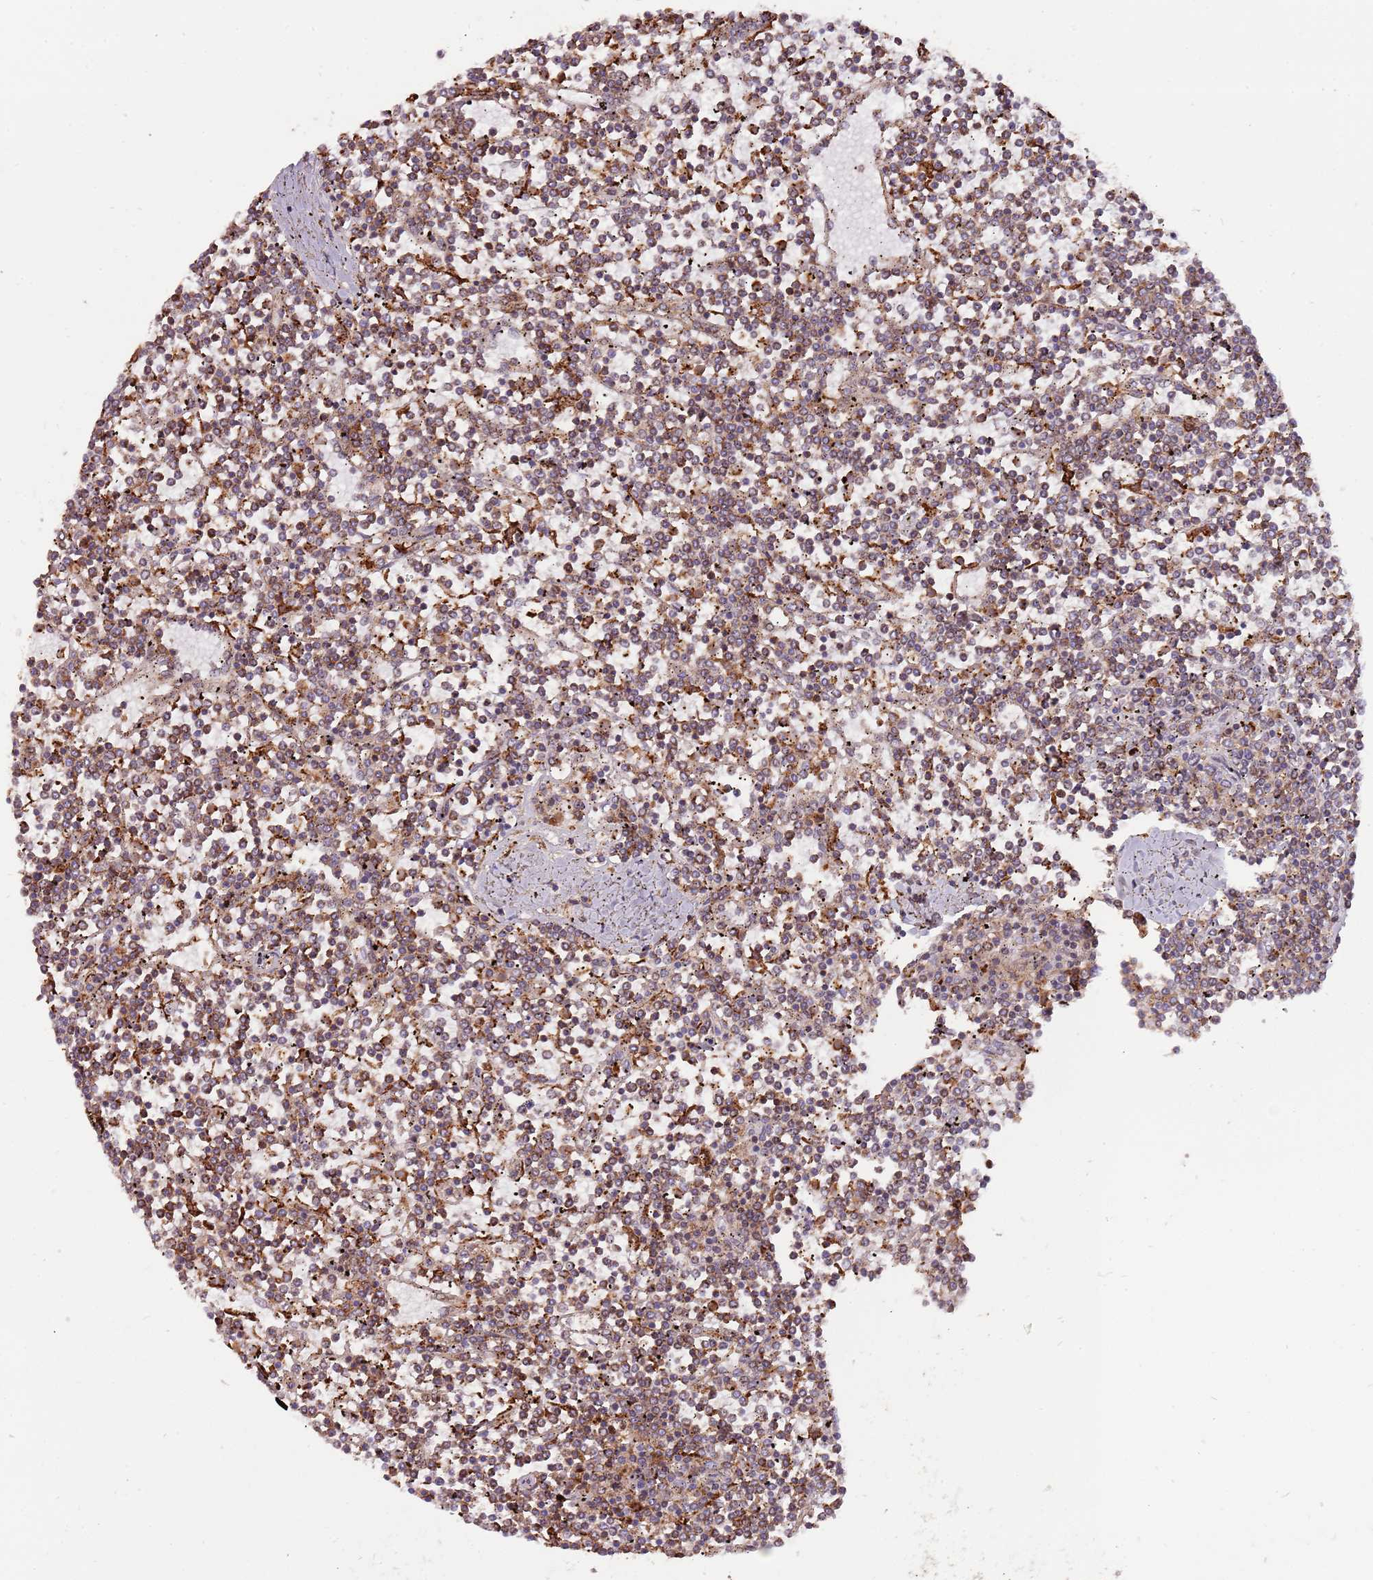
{"staining": {"intensity": "moderate", "quantity": ">75%", "location": "cytoplasmic/membranous"}, "tissue": "lymphoma", "cell_type": "Tumor cells", "image_type": "cancer", "snomed": [{"axis": "morphology", "description": "Malignant lymphoma, non-Hodgkin's type, Low grade"}, {"axis": "topography", "description": "Spleen"}], "caption": "Human lymphoma stained with a brown dye demonstrates moderate cytoplasmic/membranous positive staining in about >75% of tumor cells.", "gene": "ULK3", "patient": {"sex": "female", "age": 19}}